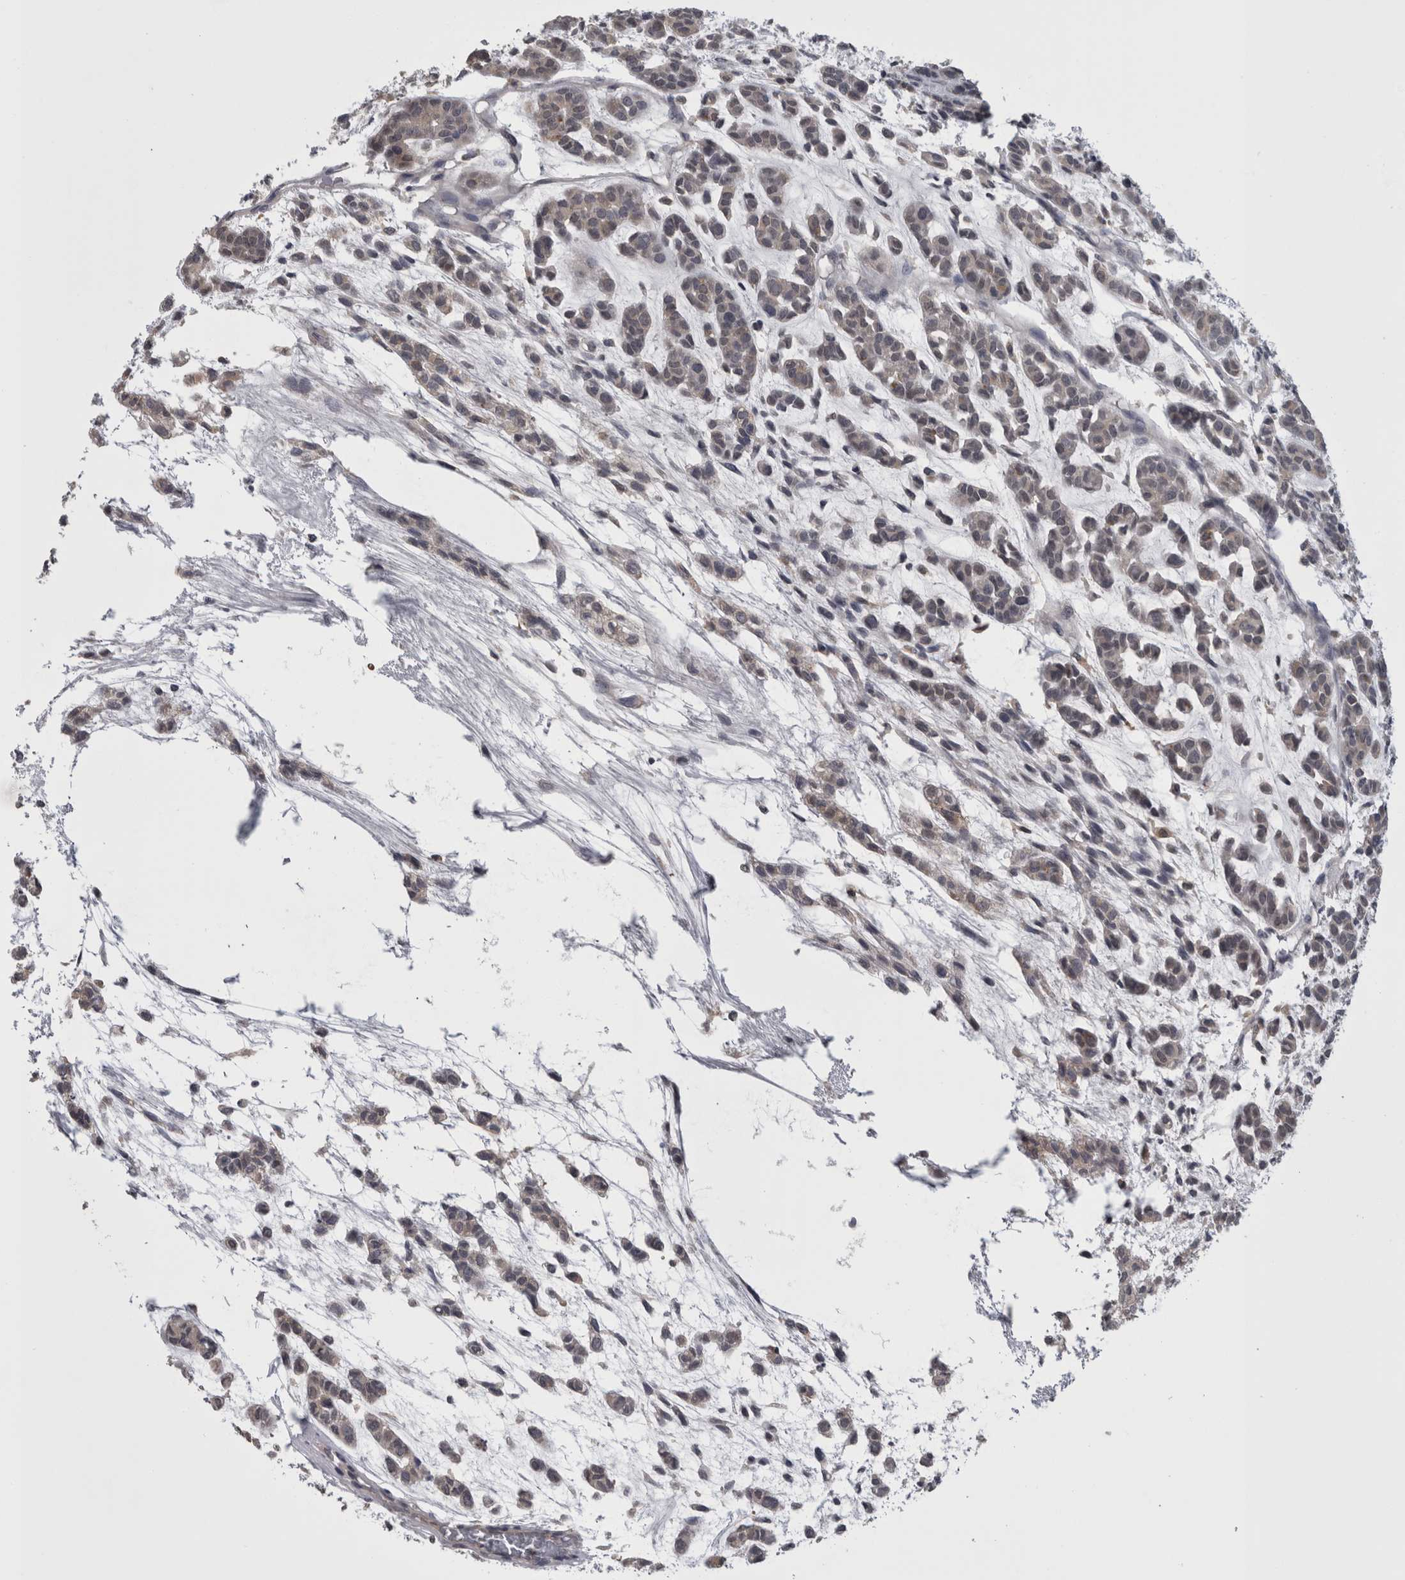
{"staining": {"intensity": "weak", "quantity": ">75%", "location": "cytoplasmic/membranous"}, "tissue": "head and neck cancer", "cell_type": "Tumor cells", "image_type": "cancer", "snomed": [{"axis": "morphology", "description": "Adenocarcinoma, NOS"}, {"axis": "morphology", "description": "Adenoma, NOS"}, {"axis": "topography", "description": "Head-Neck"}], "caption": "A micrograph showing weak cytoplasmic/membranous staining in about >75% of tumor cells in head and neck adenoma, as visualized by brown immunohistochemical staining.", "gene": "APRT", "patient": {"sex": "female", "age": 55}}